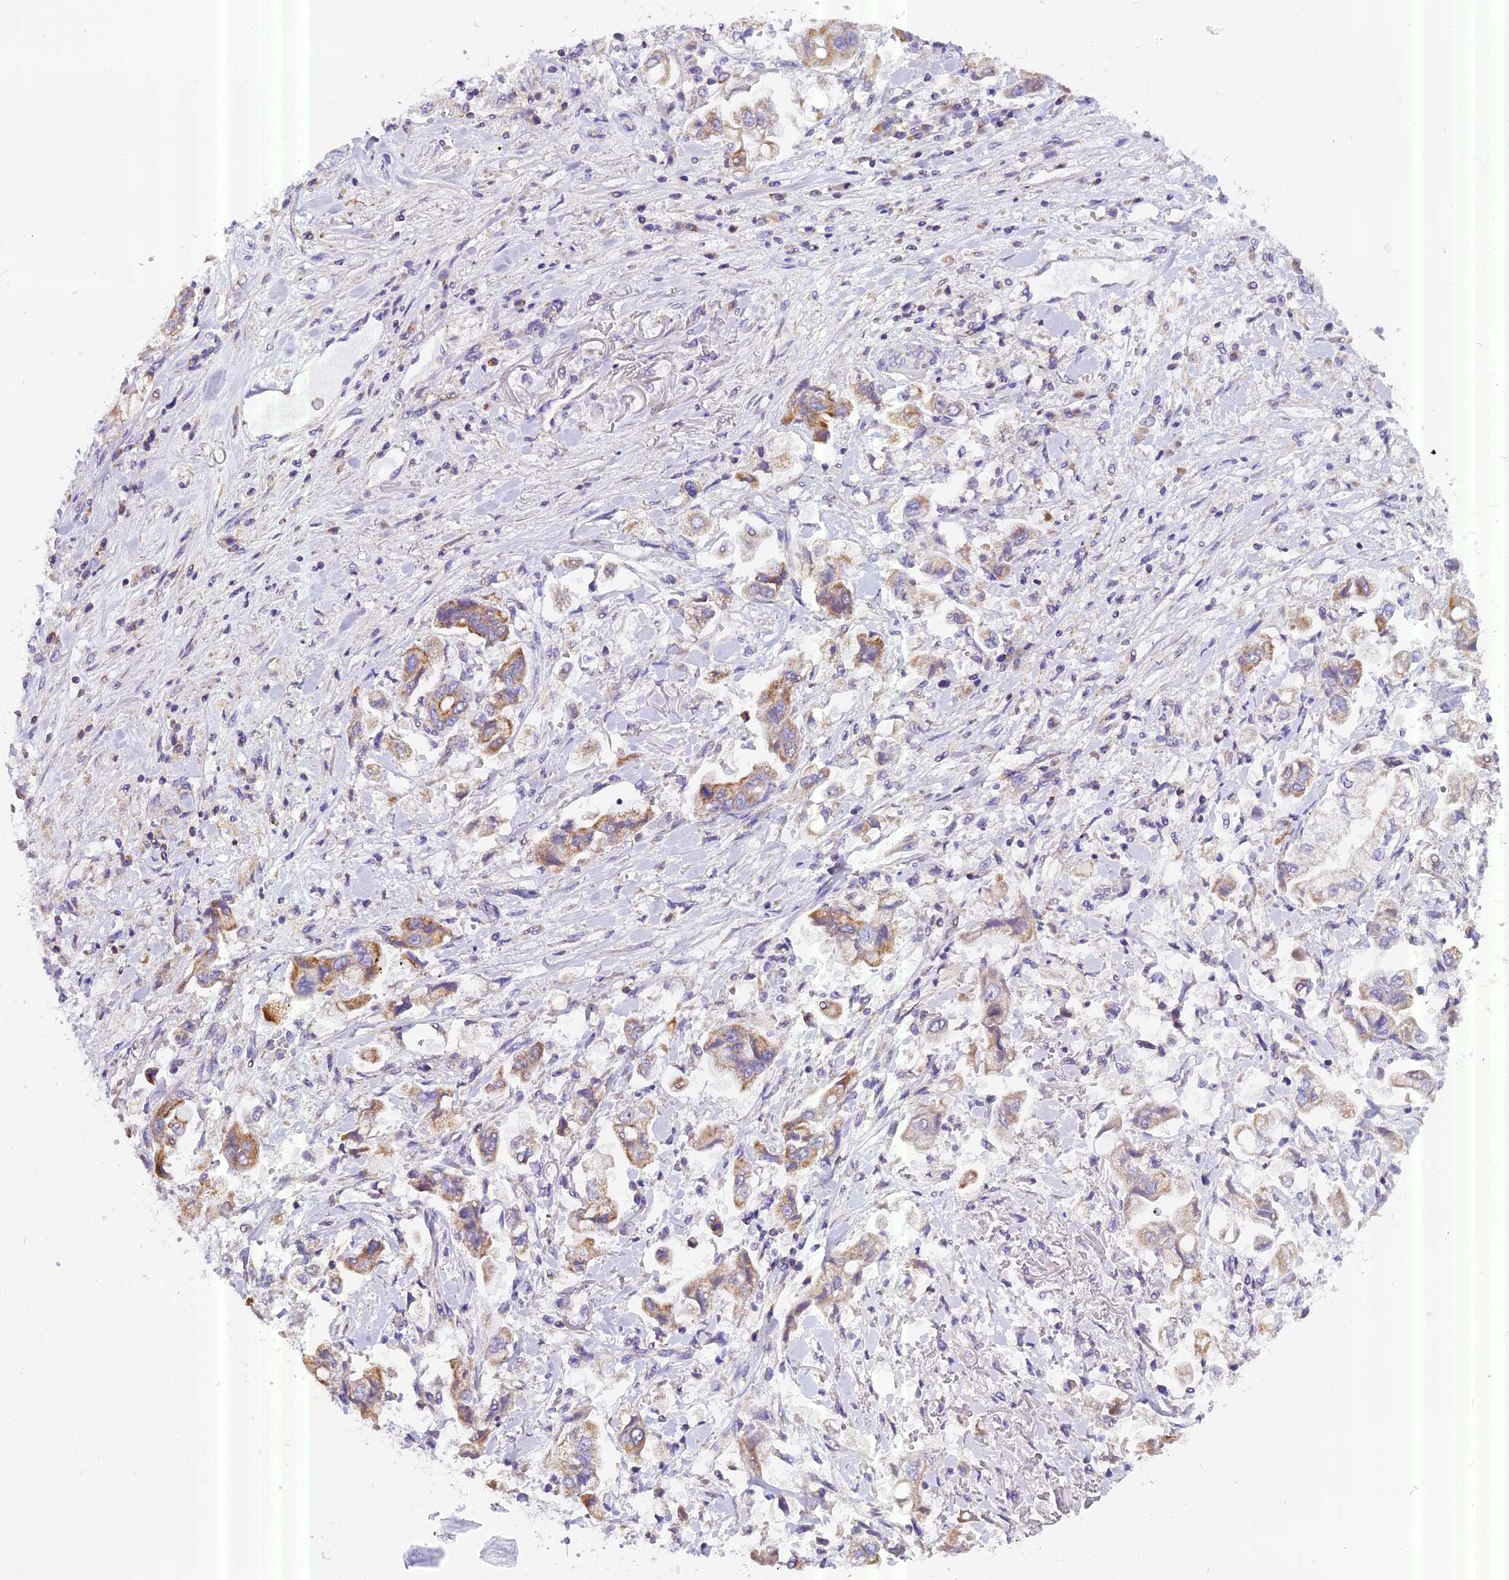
{"staining": {"intensity": "moderate", "quantity": "25%-75%", "location": "cytoplasmic/membranous"}, "tissue": "stomach cancer", "cell_type": "Tumor cells", "image_type": "cancer", "snomed": [{"axis": "morphology", "description": "Adenocarcinoma, NOS"}, {"axis": "topography", "description": "Stomach"}], "caption": "Immunohistochemistry (IHC) (DAB (3,3'-diaminobenzidine)) staining of human stomach cancer shows moderate cytoplasmic/membranous protein positivity in approximately 25%-75% of tumor cells.", "gene": "MGME1", "patient": {"sex": "male", "age": 62}}